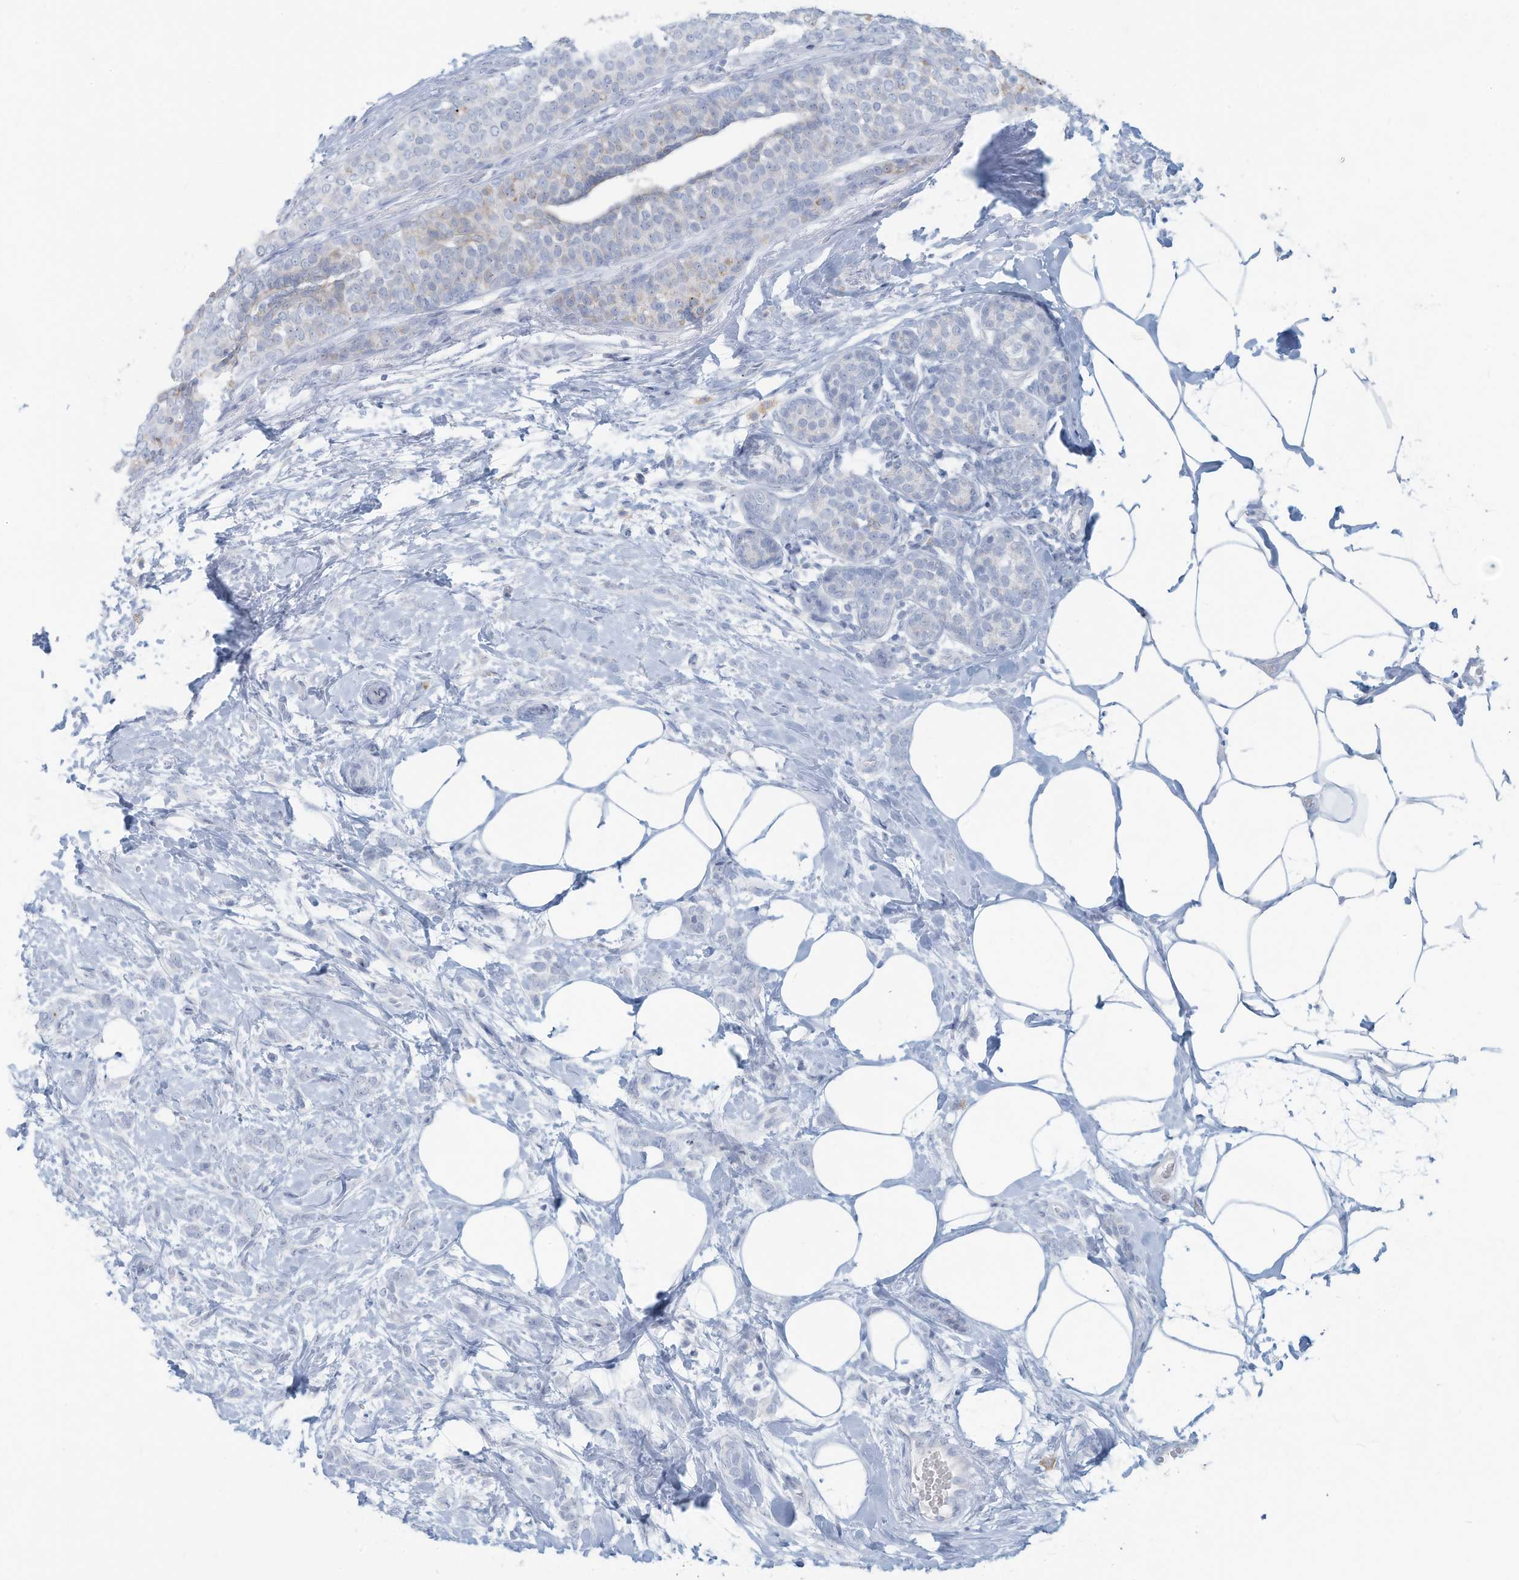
{"staining": {"intensity": "negative", "quantity": "none", "location": "none"}, "tissue": "breast cancer", "cell_type": "Tumor cells", "image_type": "cancer", "snomed": [{"axis": "morphology", "description": "Lobular carcinoma, in situ"}, {"axis": "morphology", "description": "Lobular carcinoma"}, {"axis": "topography", "description": "Breast"}], "caption": "Tumor cells show no significant expression in lobular carcinoma in situ (breast).", "gene": "ERI2", "patient": {"sex": "female", "age": 41}}